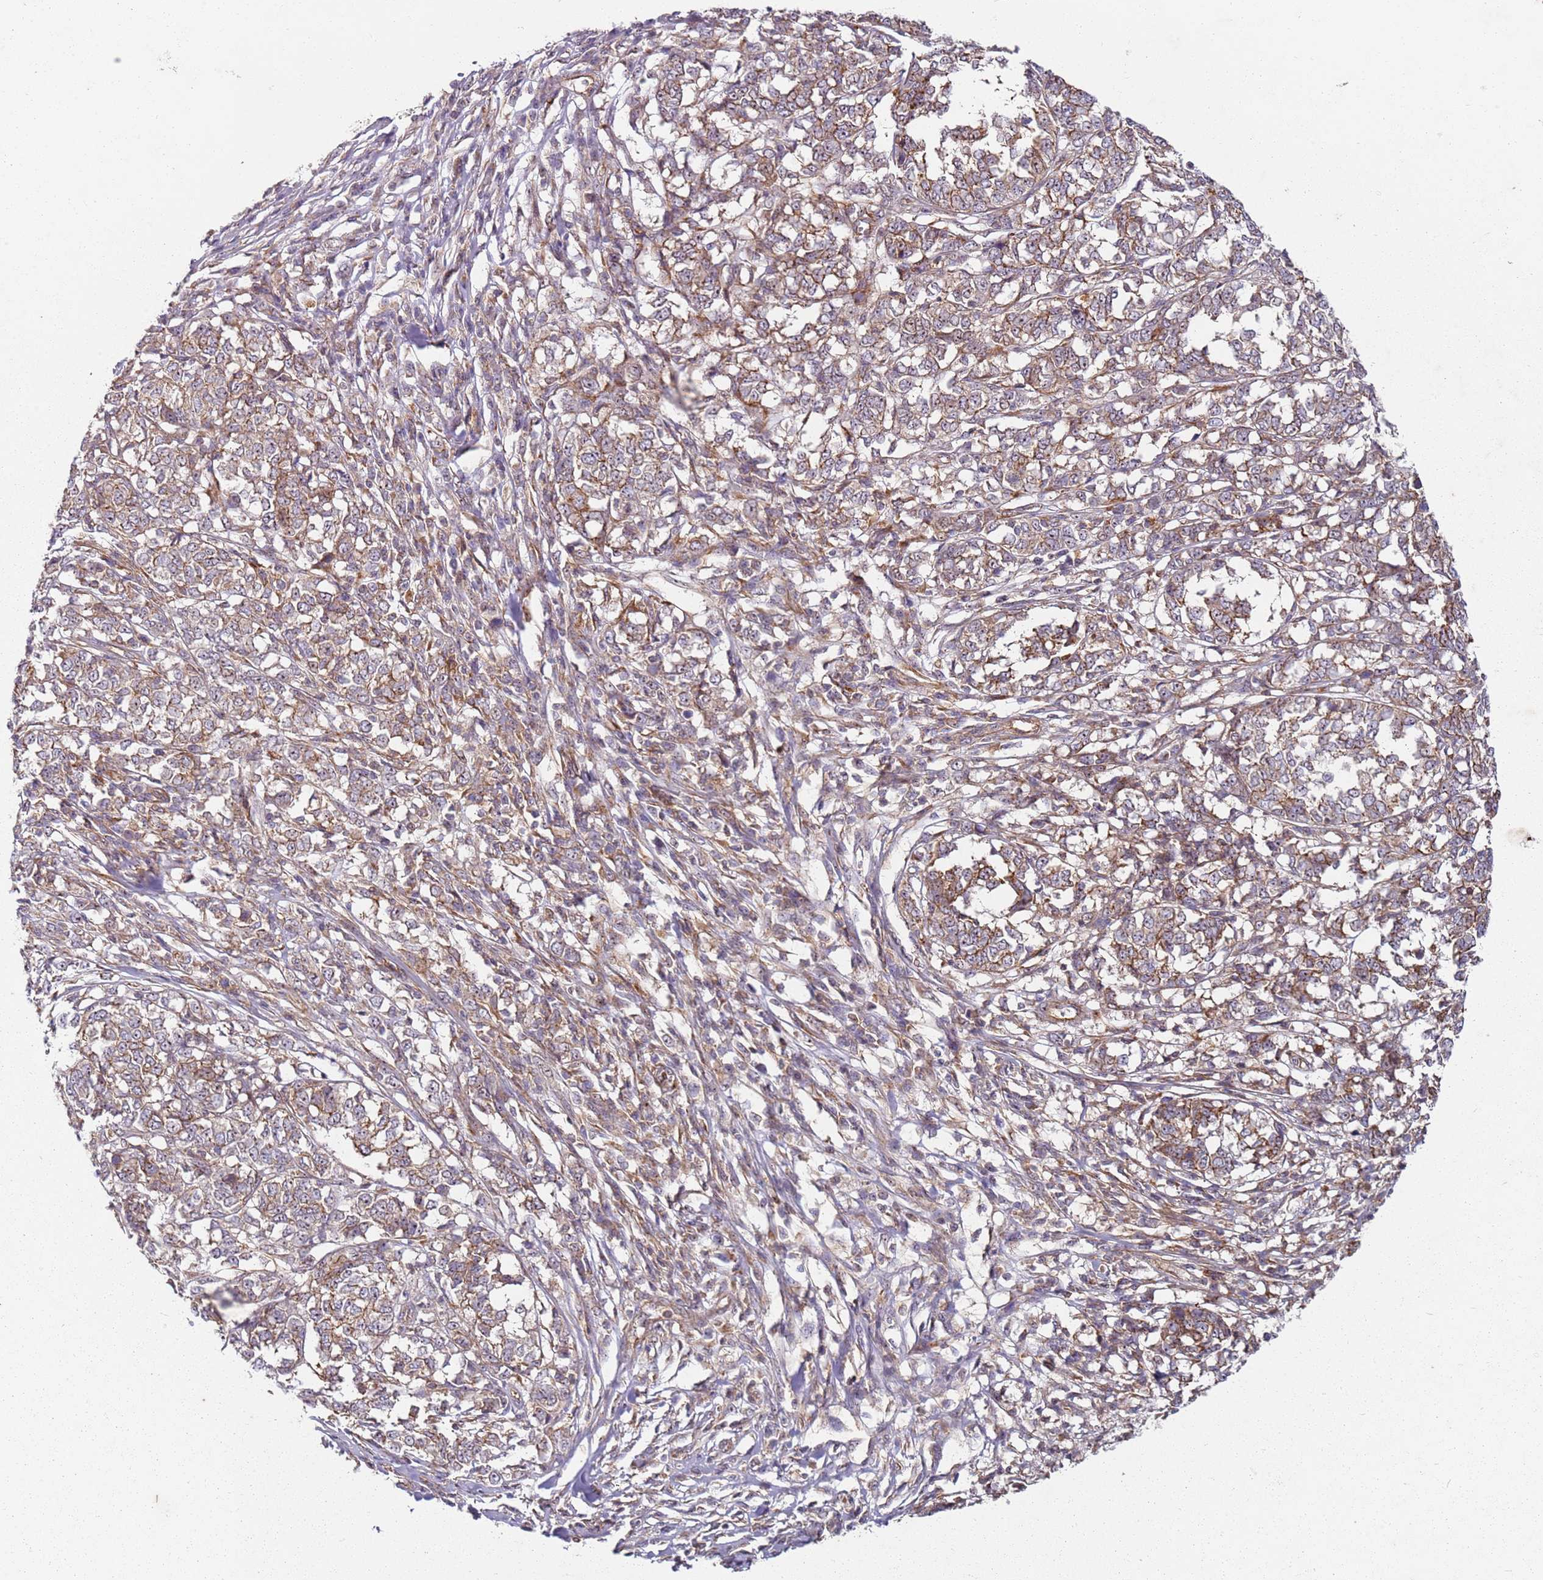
{"staining": {"intensity": "weak", "quantity": ">75%", "location": "cytoplasmic/membranous"}, "tissue": "melanoma", "cell_type": "Tumor cells", "image_type": "cancer", "snomed": [{"axis": "morphology", "description": "Malignant melanoma, NOS"}, {"axis": "topography", "description": "Skin"}], "caption": "Human malignant melanoma stained for a protein (brown) exhibits weak cytoplasmic/membranous positive expression in about >75% of tumor cells.", "gene": "C2CD4B", "patient": {"sex": "female", "age": 72}}